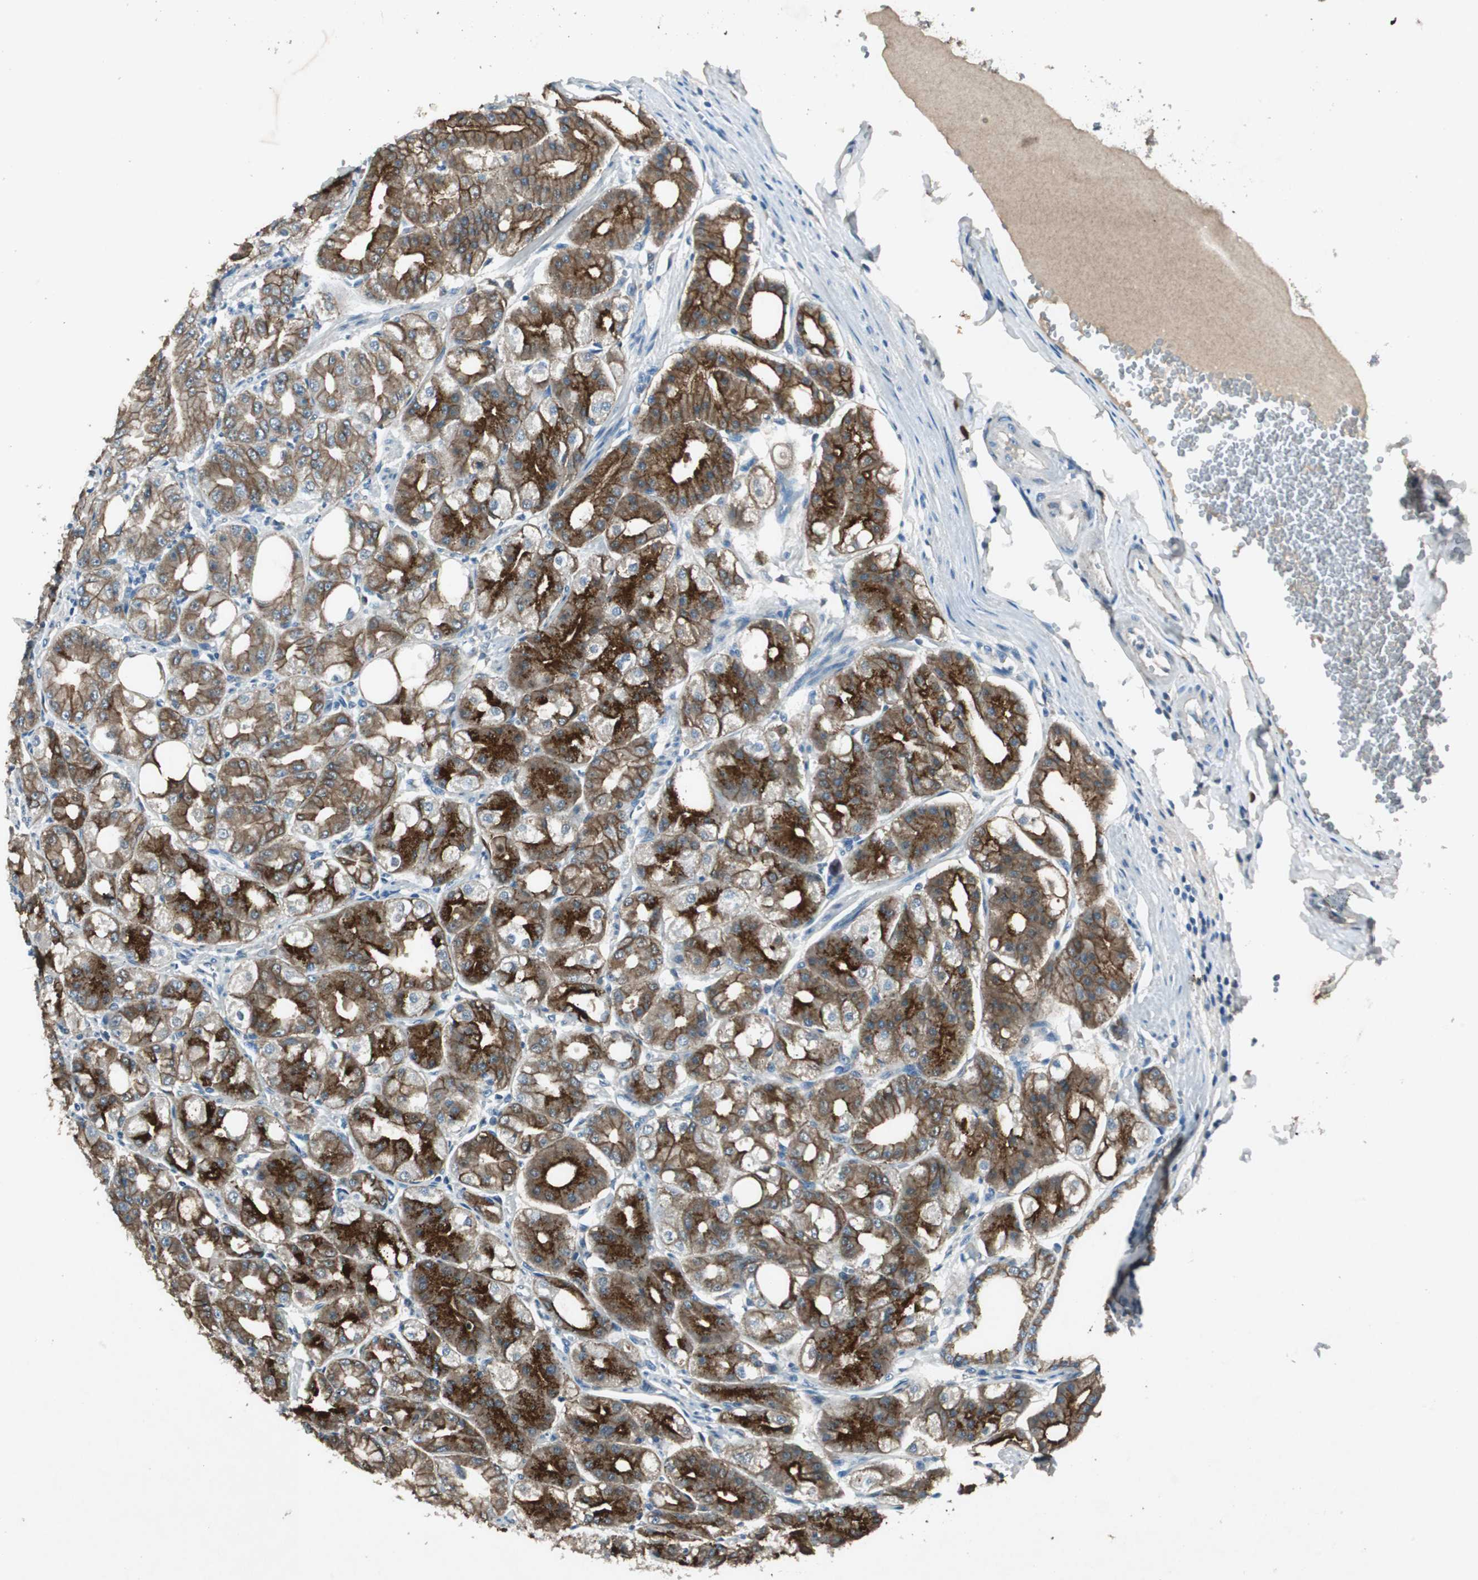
{"staining": {"intensity": "moderate", "quantity": ">75%", "location": "cytoplasmic/membranous"}, "tissue": "stomach", "cell_type": "Glandular cells", "image_type": "normal", "snomed": [{"axis": "morphology", "description": "Normal tissue, NOS"}, {"axis": "topography", "description": "Stomach, lower"}], "caption": "DAB immunohistochemical staining of unremarkable human stomach shows moderate cytoplasmic/membranous protein positivity in about >75% of glandular cells.", "gene": "NKAIN1", "patient": {"sex": "male", "age": 71}}